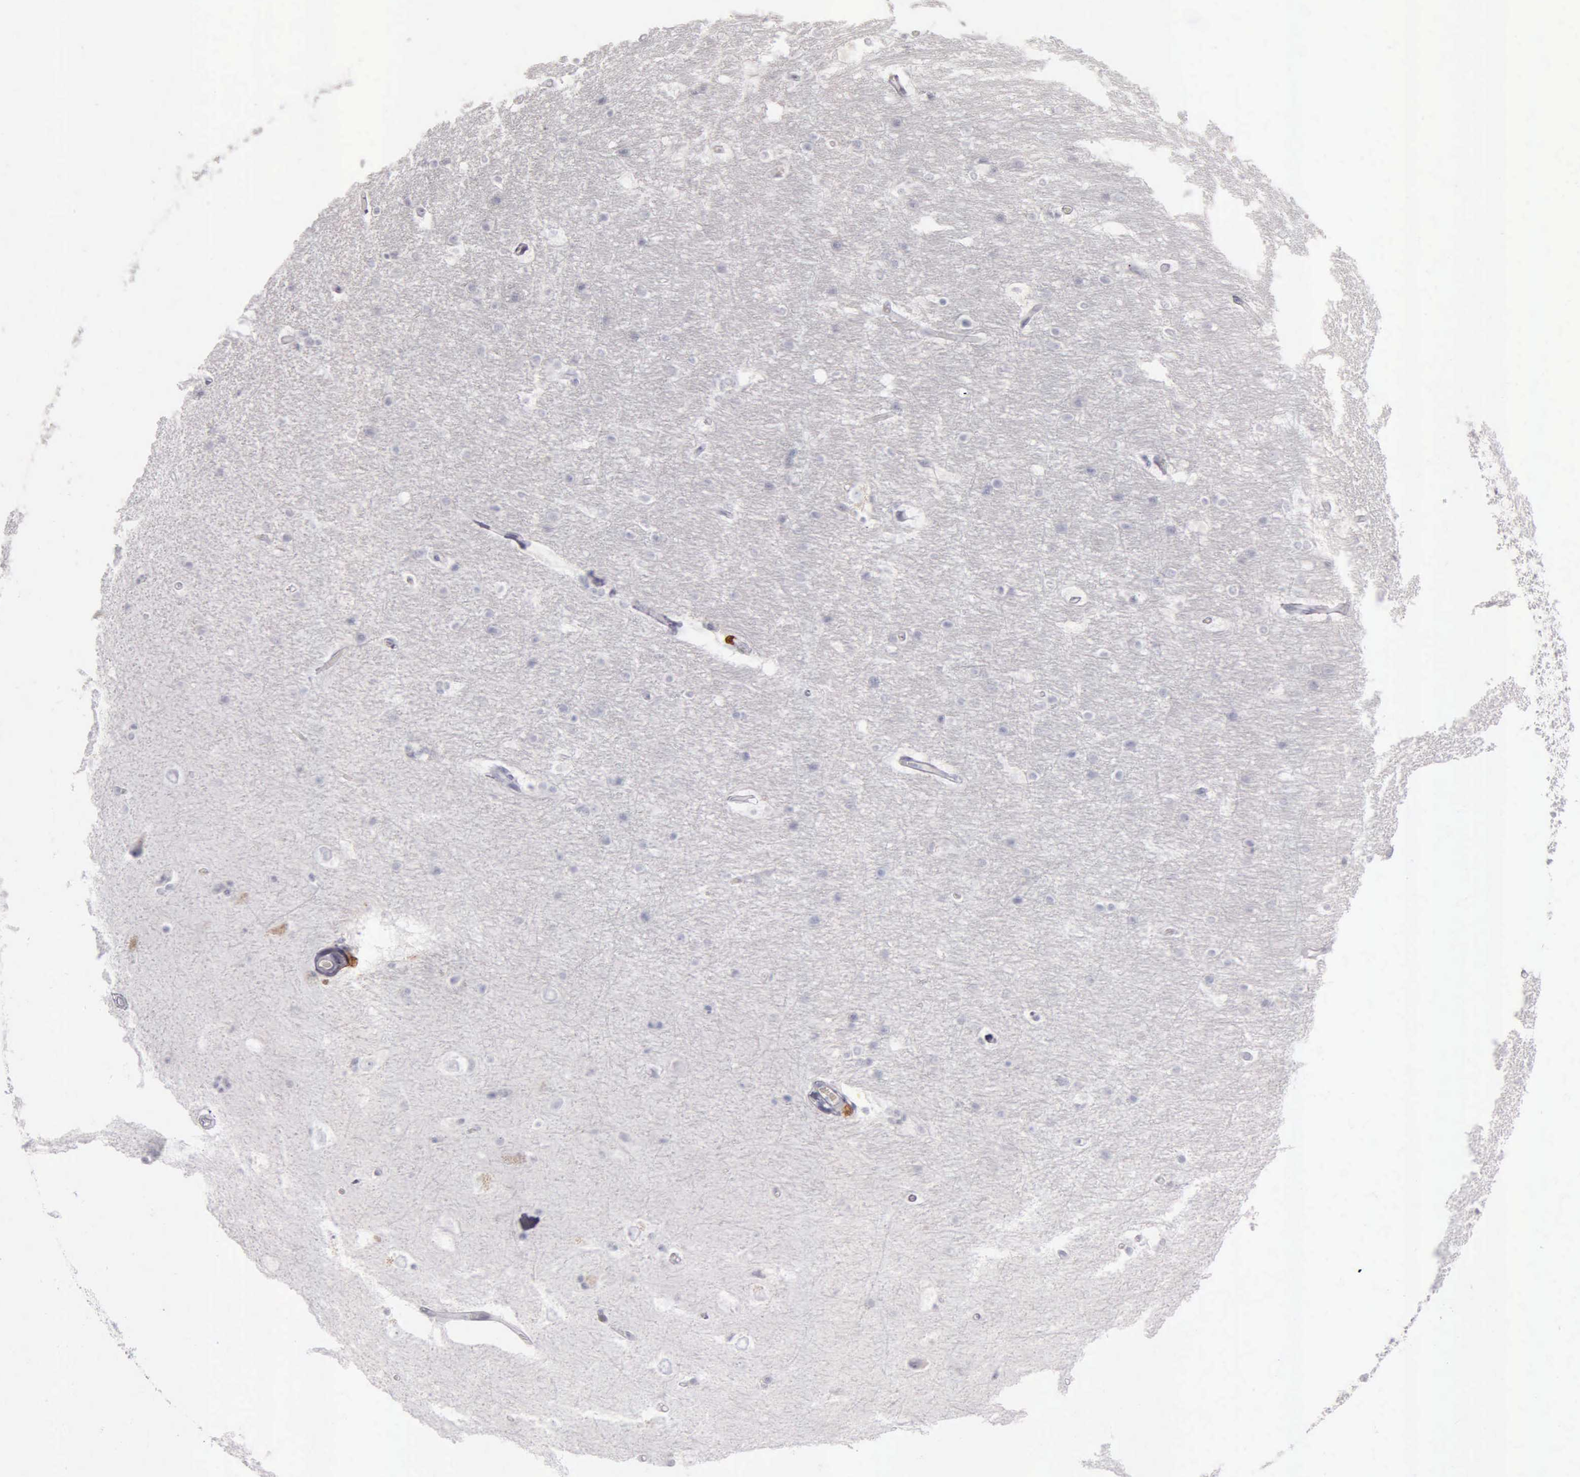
{"staining": {"intensity": "negative", "quantity": "none", "location": "none"}, "tissue": "hippocampus", "cell_type": "Glial cells", "image_type": "normal", "snomed": [{"axis": "morphology", "description": "Normal tissue, NOS"}, {"axis": "topography", "description": "Hippocampus"}], "caption": "Micrograph shows no significant protein staining in glial cells of benign hippocampus.", "gene": "CD3E", "patient": {"sex": "female", "age": 19}}